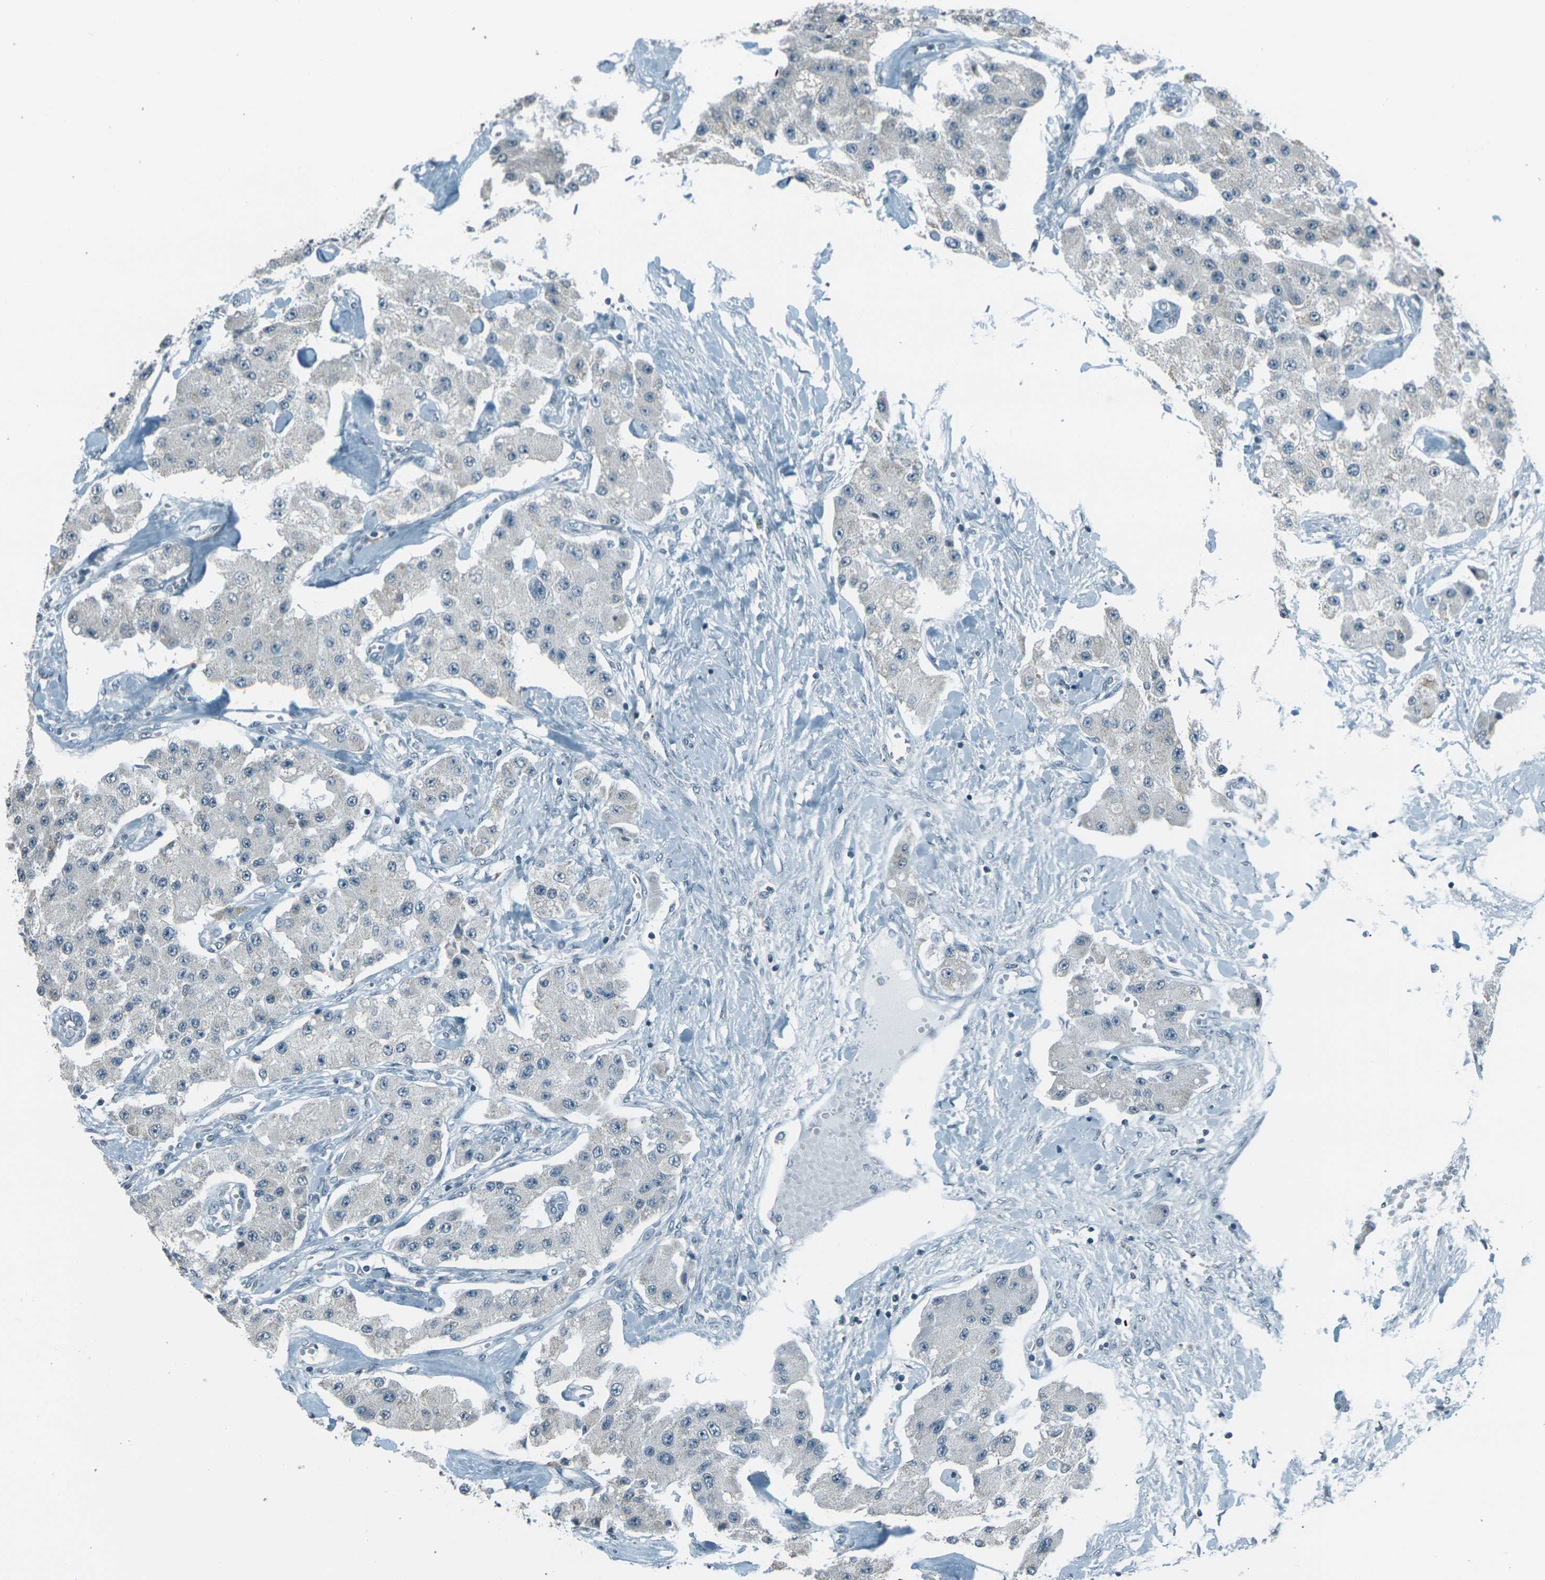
{"staining": {"intensity": "weak", "quantity": "<25%", "location": "cytoplasmic/membranous"}, "tissue": "carcinoid", "cell_type": "Tumor cells", "image_type": "cancer", "snomed": [{"axis": "morphology", "description": "Carcinoid, malignant, NOS"}, {"axis": "topography", "description": "Pancreas"}], "caption": "There is no significant expression in tumor cells of carcinoid.", "gene": "H2BC1", "patient": {"sex": "male", "age": 41}}